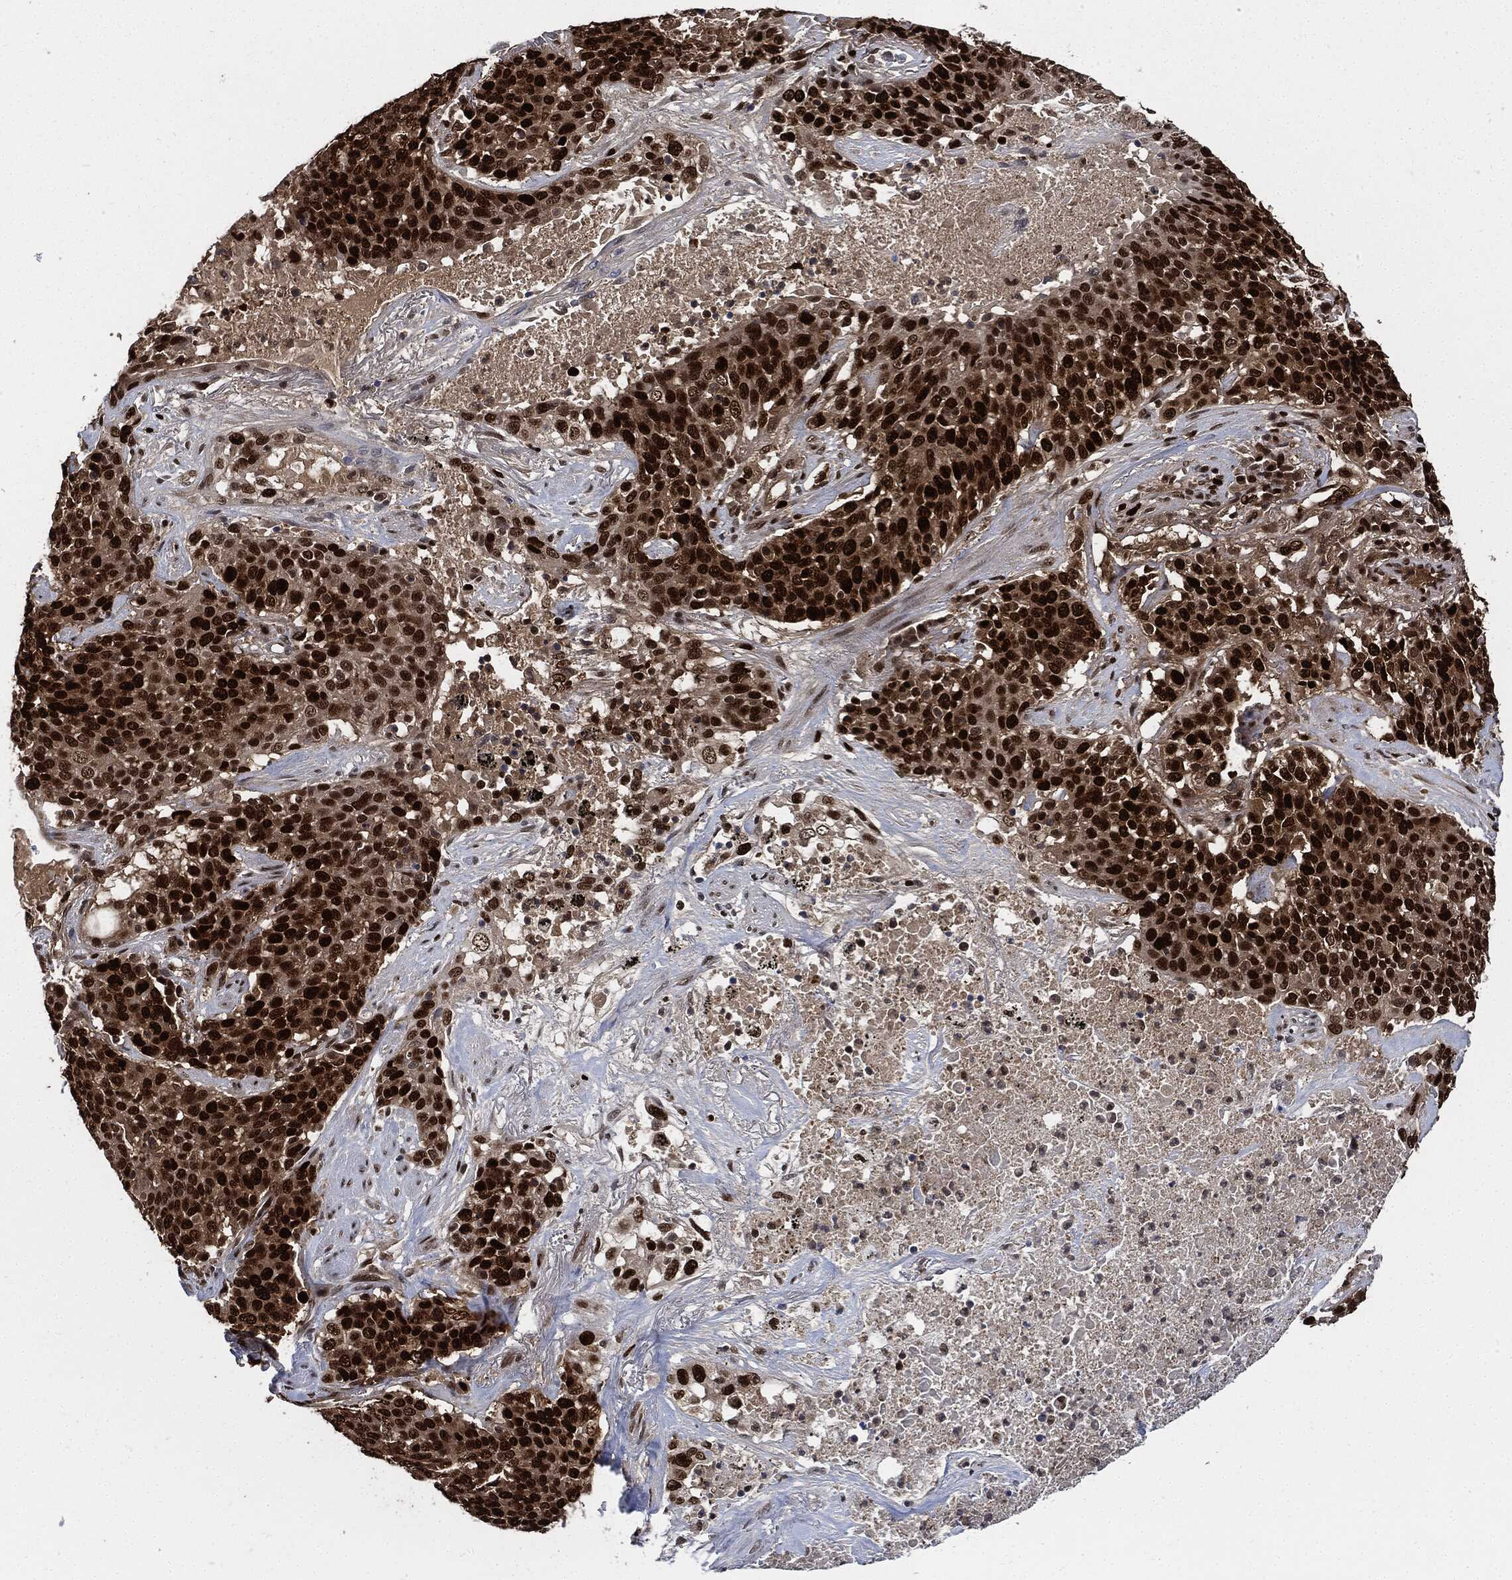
{"staining": {"intensity": "strong", "quantity": ">75%", "location": "cytoplasmic/membranous,nuclear"}, "tissue": "lung cancer", "cell_type": "Tumor cells", "image_type": "cancer", "snomed": [{"axis": "morphology", "description": "Squamous cell carcinoma, NOS"}, {"axis": "topography", "description": "Lung"}], "caption": "IHC of lung cancer (squamous cell carcinoma) shows high levels of strong cytoplasmic/membranous and nuclear staining in about >75% of tumor cells. (IHC, brightfield microscopy, high magnification).", "gene": "PCNA", "patient": {"sex": "male", "age": 82}}